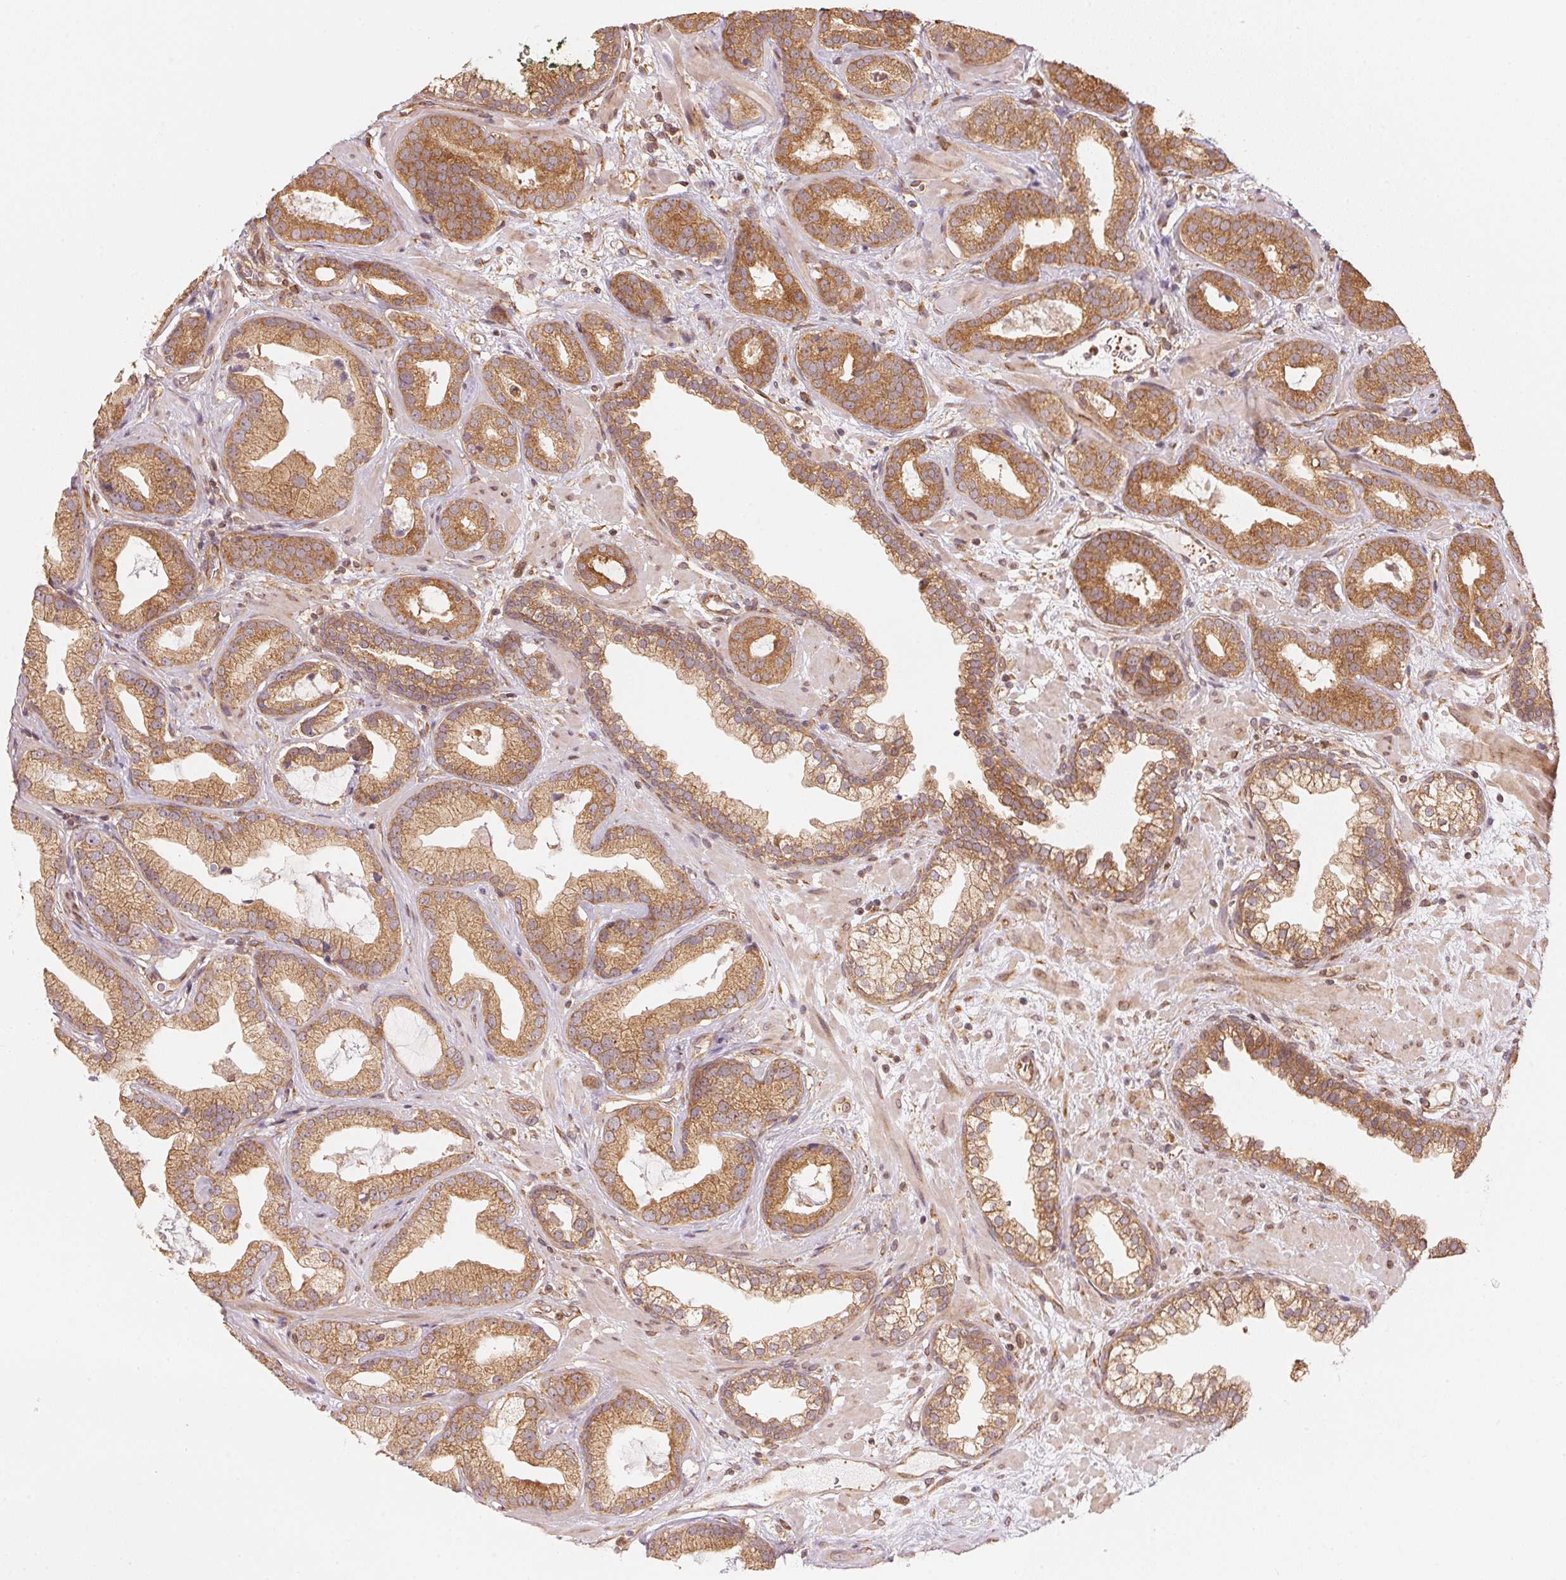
{"staining": {"intensity": "moderate", "quantity": ">75%", "location": "cytoplasmic/membranous"}, "tissue": "prostate cancer", "cell_type": "Tumor cells", "image_type": "cancer", "snomed": [{"axis": "morphology", "description": "Adenocarcinoma, Low grade"}, {"axis": "topography", "description": "Prostate"}], "caption": "Approximately >75% of tumor cells in prostate low-grade adenocarcinoma reveal moderate cytoplasmic/membranous protein positivity as visualized by brown immunohistochemical staining.", "gene": "STRN4", "patient": {"sex": "male", "age": 62}}